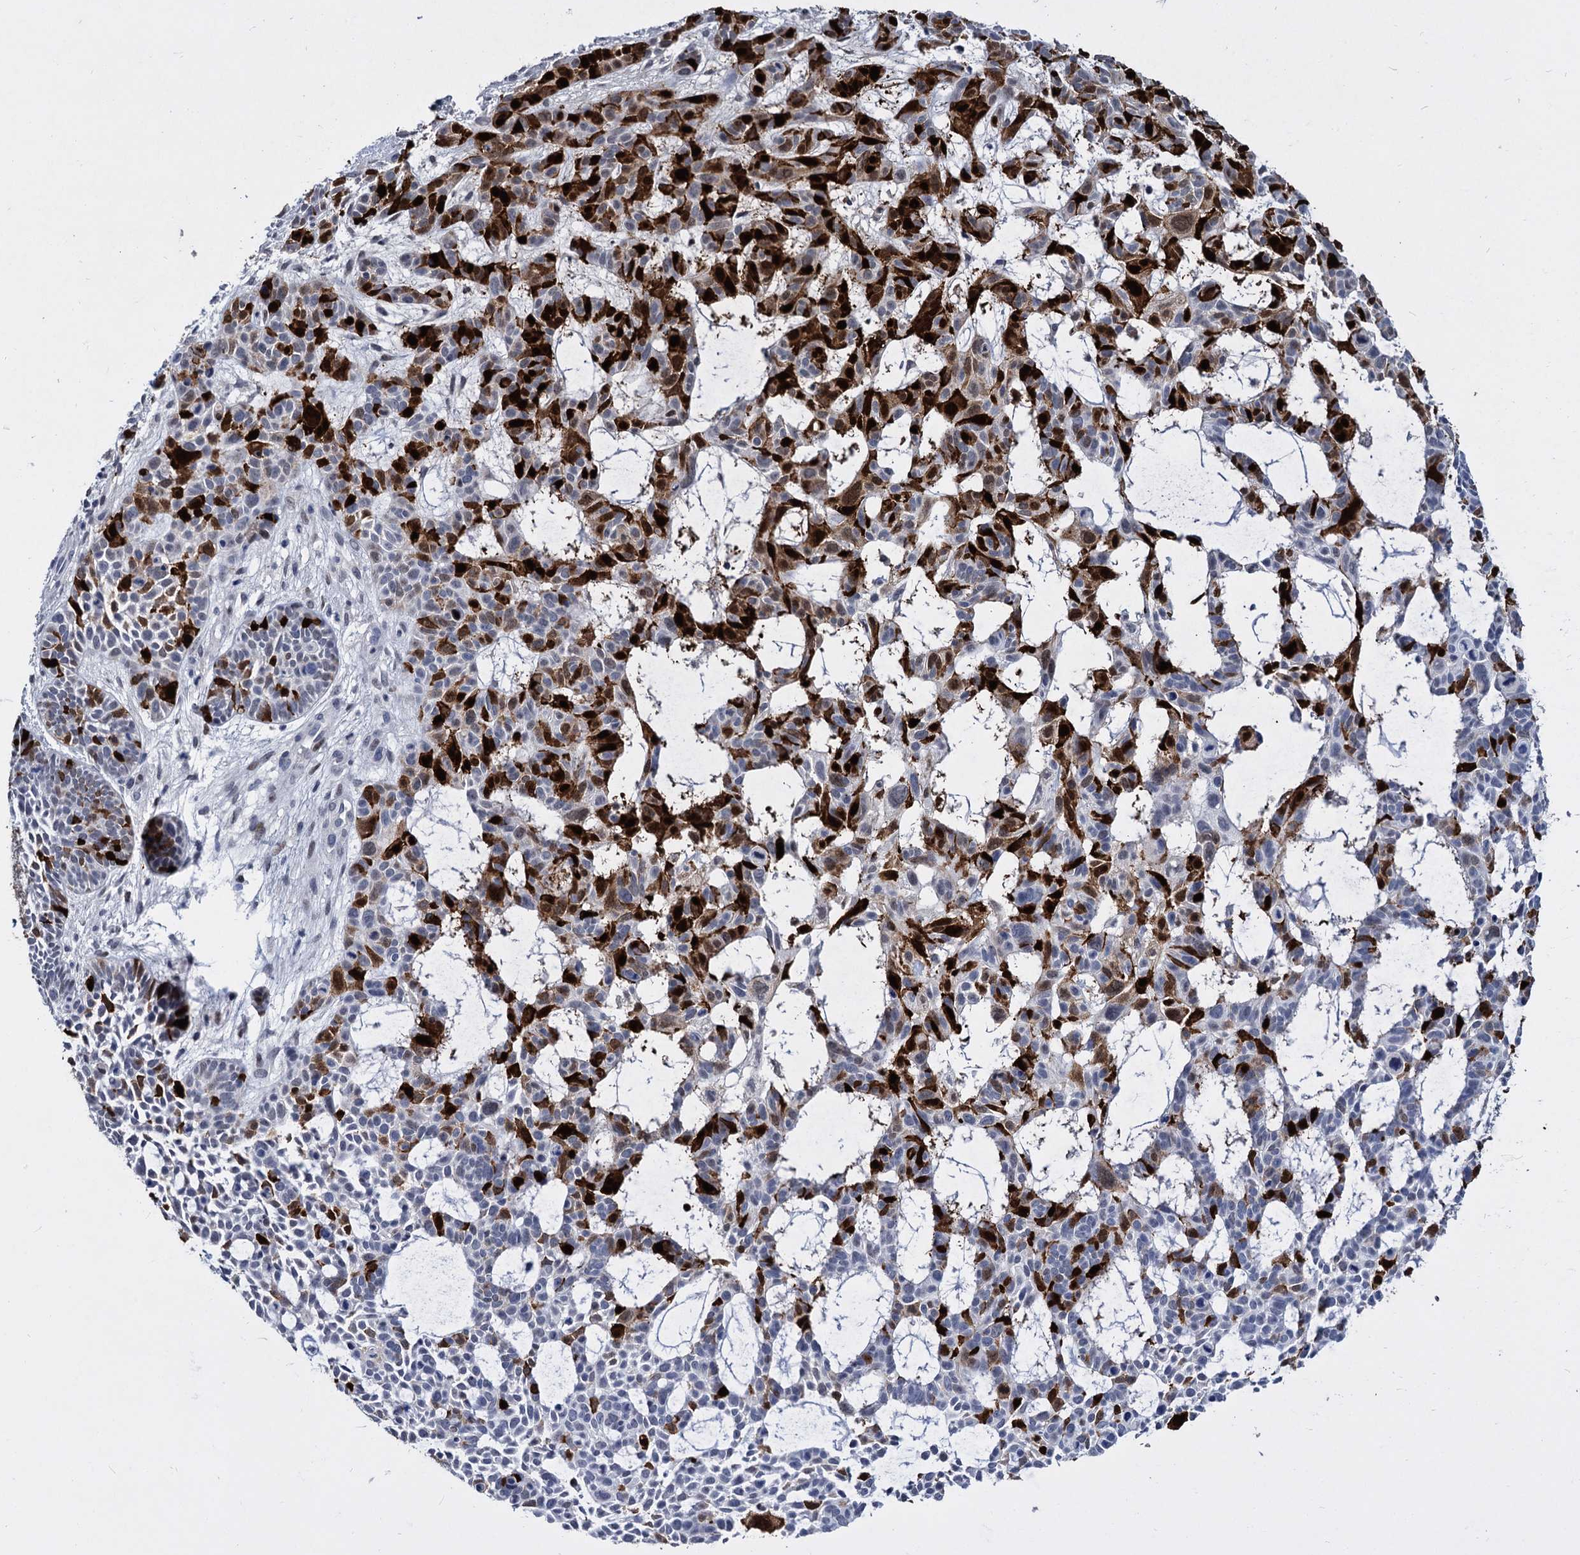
{"staining": {"intensity": "strong", "quantity": "25%-75%", "location": "cytoplasmic/membranous,nuclear"}, "tissue": "skin cancer", "cell_type": "Tumor cells", "image_type": "cancer", "snomed": [{"axis": "morphology", "description": "Basal cell carcinoma"}, {"axis": "topography", "description": "Skin"}], "caption": "Immunohistochemistry (IHC) of basal cell carcinoma (skin) demonstrates high levels of strong cytoplasmic/membranous and nuclear expression in about 25%-75% of tumor cells.", "gene": "MAGEA4", "patient": {"sex": "male", "age": 89}}